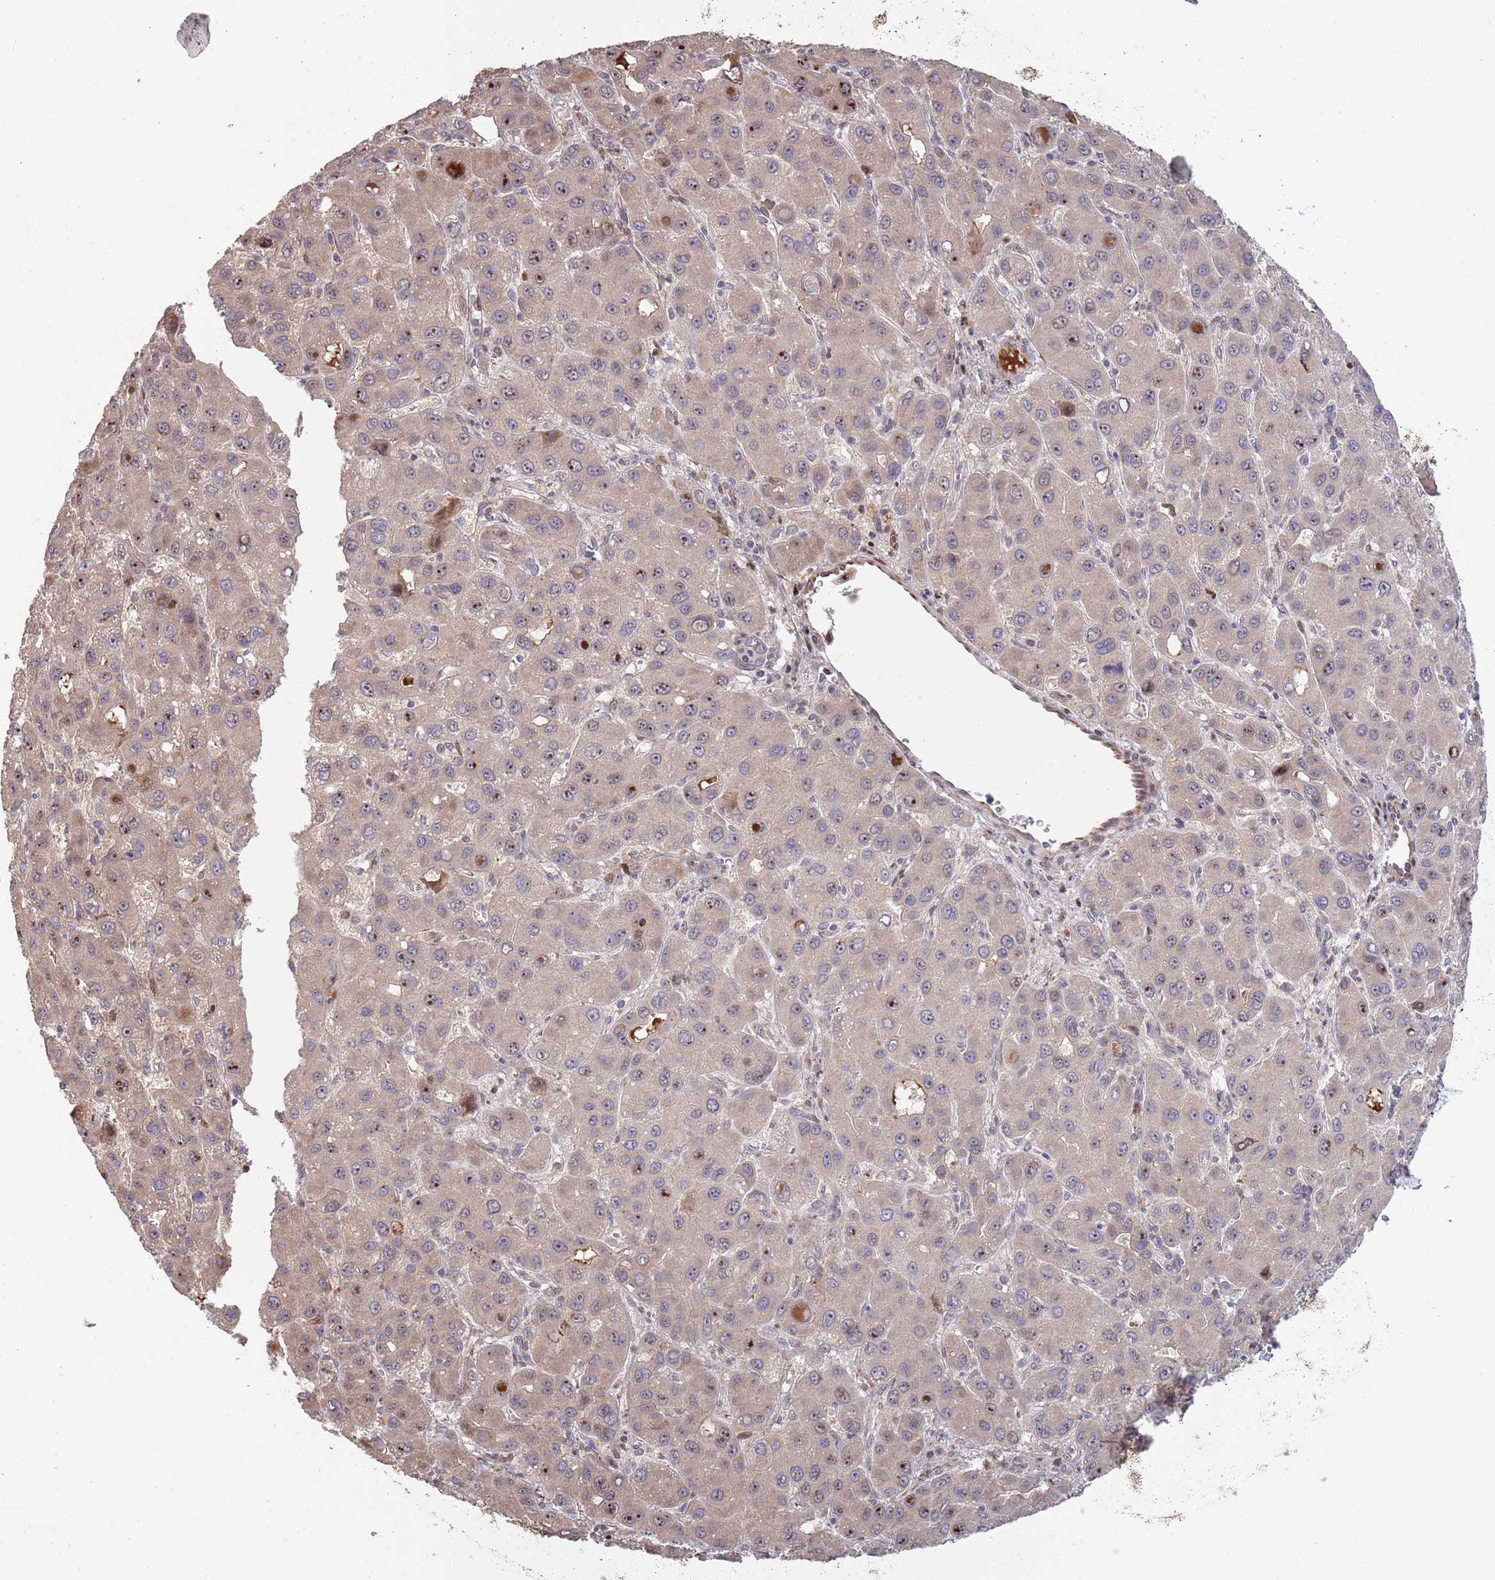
{"staining": {"intensity": "moderate", "quantity": "<25%", "location": "nuclear"}, "tissue": "liver cancer", "cell_type": "Tumor cells", "image_type": "cancer", "snomed": [{"axis": "morphology", "description": "Carcinoma, Hepatocellular, NOS"}, {"axis": "topography", "description": "Liver"}], "caption": "Immunohistochemistry (IHC) micrograph of neoplastic tissue: human hepatocellular carcinoma (liver) stained using immunohistochemistry exhibits low levels of moderate protein expression localized specifically in the nuclear of tumor cells, appearing as a nuclear brown color.", "gene": "SYNDIG1L", "patient": {"sex": "male", "age": 55}}